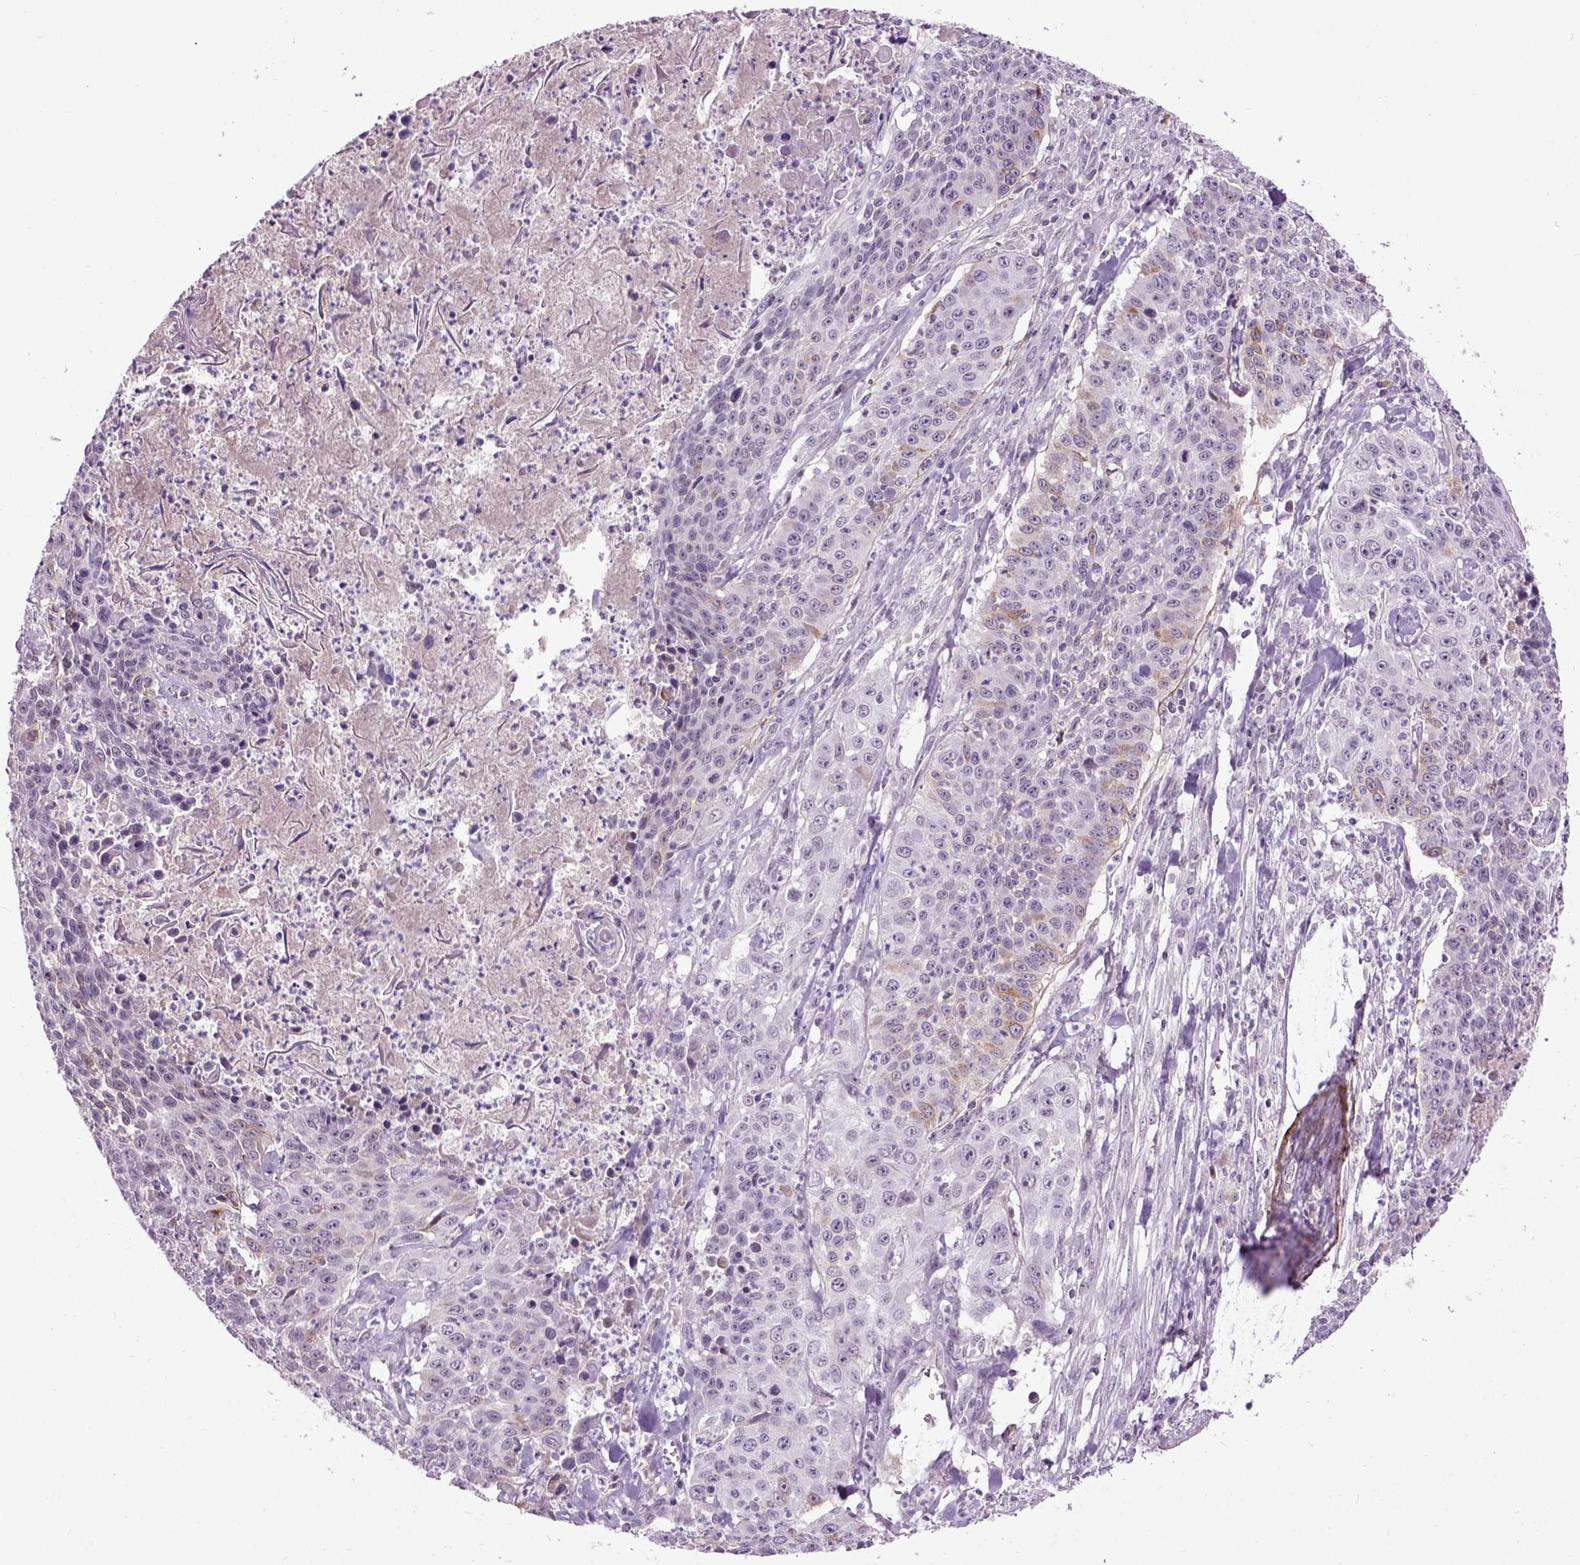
{"staining": {"intensity": "negative", "quantity": "none", "location": "none"}, "tissue": "lung cancer", "cell_type": "Tumor cells", "image_type": "cancer", "snomed": [{"axis": "morphology", "description": "Squamous cell carcinoma, NOS"}, {"axis": "morphology", "description": "Squamous cell carcinoma, metastatic, NOS"}, {"axis": "topography", "description": "Lung"}, {"axis": "topography", "description": "Pleura, NOS"}], "caption": "An image of human lung squamous cell carcinoma is negative for staining in tumor cells.", "gene": "EMILIN3", "patient": {"sex": "male", "age": 72}}